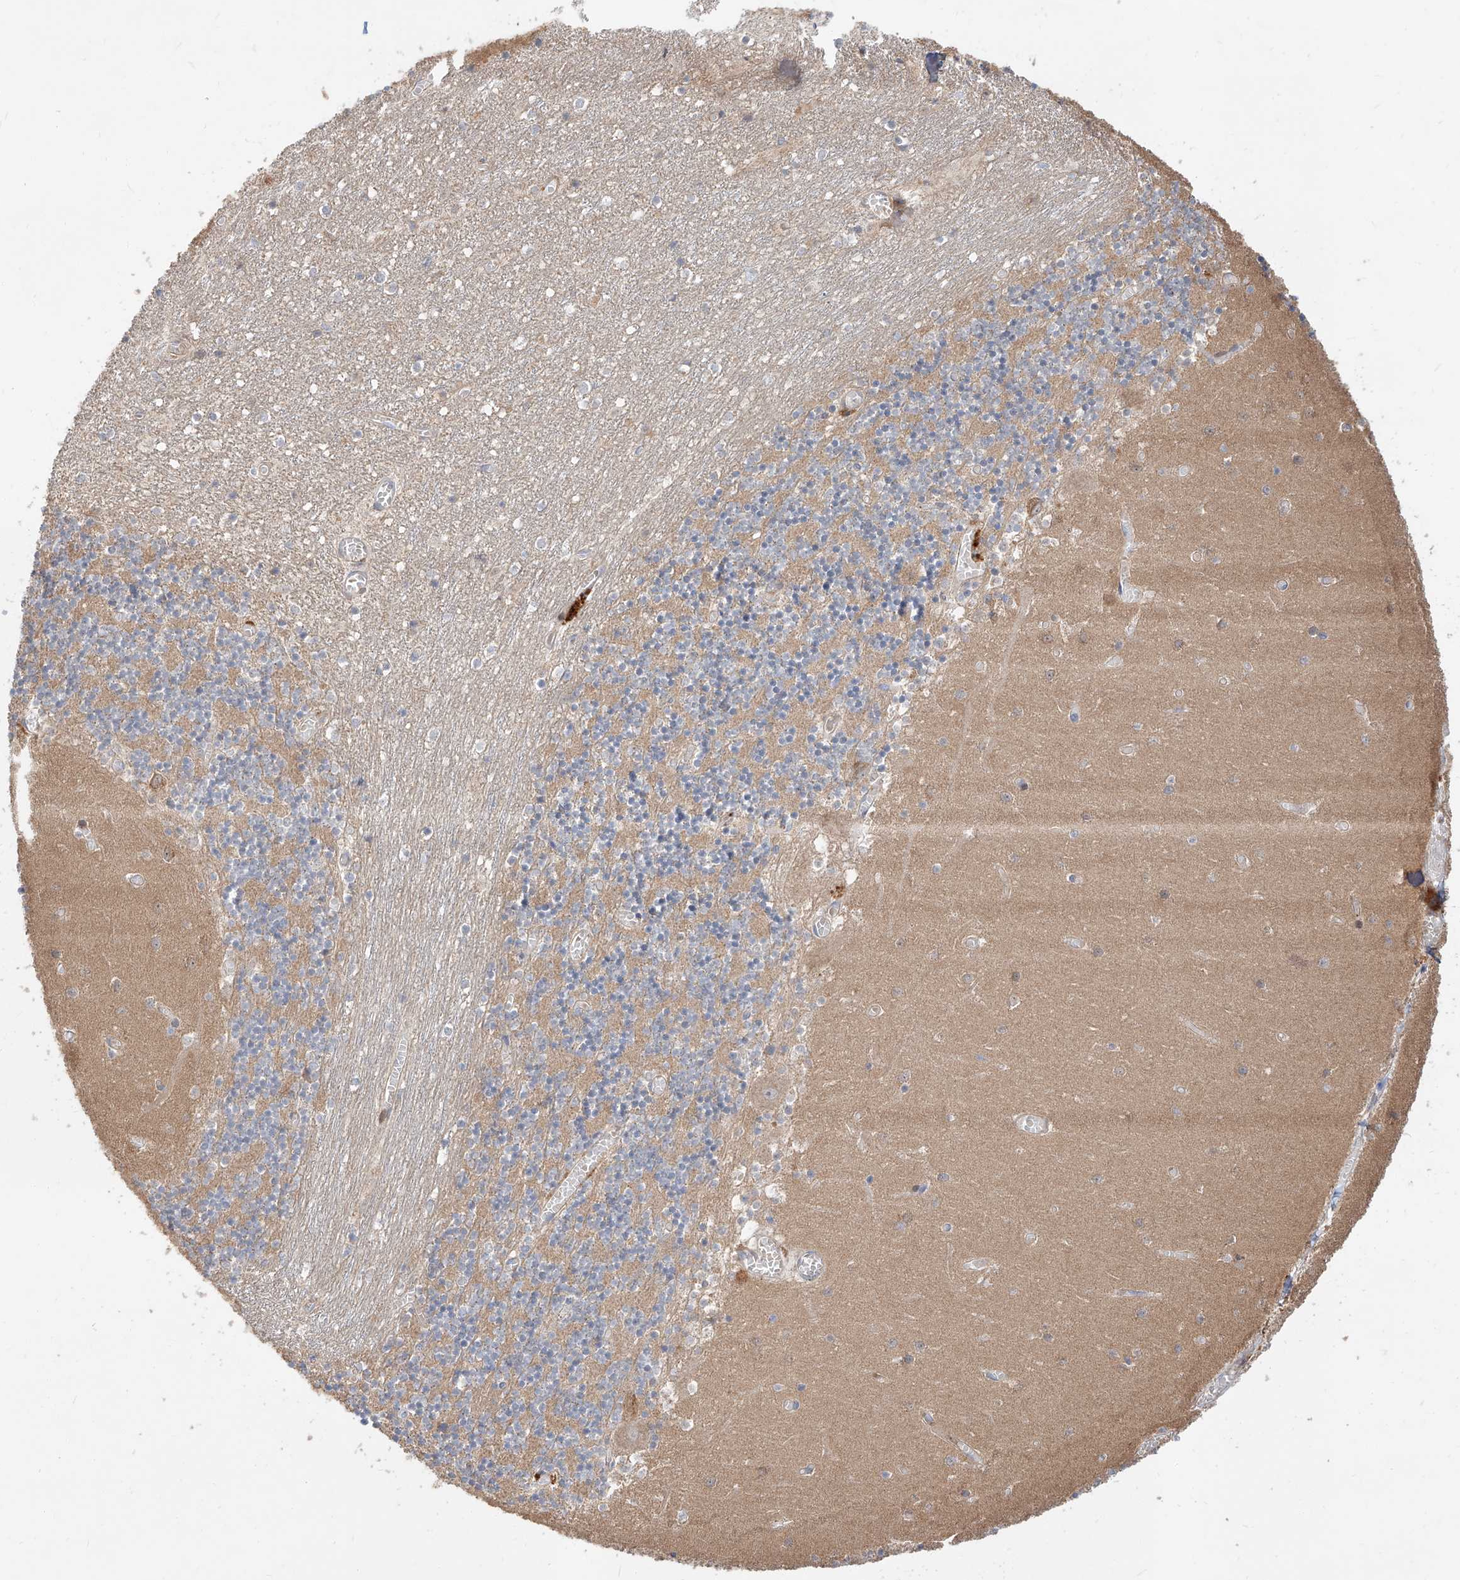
{"staining": {"intensity": "weak", "quantity": "25%-75%", "location": "cytoplasmic/membranous"}, "tissue": "cerebellum", "cell_type": "Cells in granular layer", "image_type": "normal", "snomed": [{"axis": "morphology", "description": "Normal tissue, NOS"}, {"axis": "topography", "description": "Cerebellum"}], "caption": "Cells in granular layer exhibit weak cytoplasmic/membranous staining in approximately 25%-75% of cells in benign cerebellum. The protein is stained brown, and the nuclei are stained in blue (DAB IHC with brightfield microscopy, high magnification).", "gene": "DIRAS3", "patient": {"sex": "female", "age": 28}}